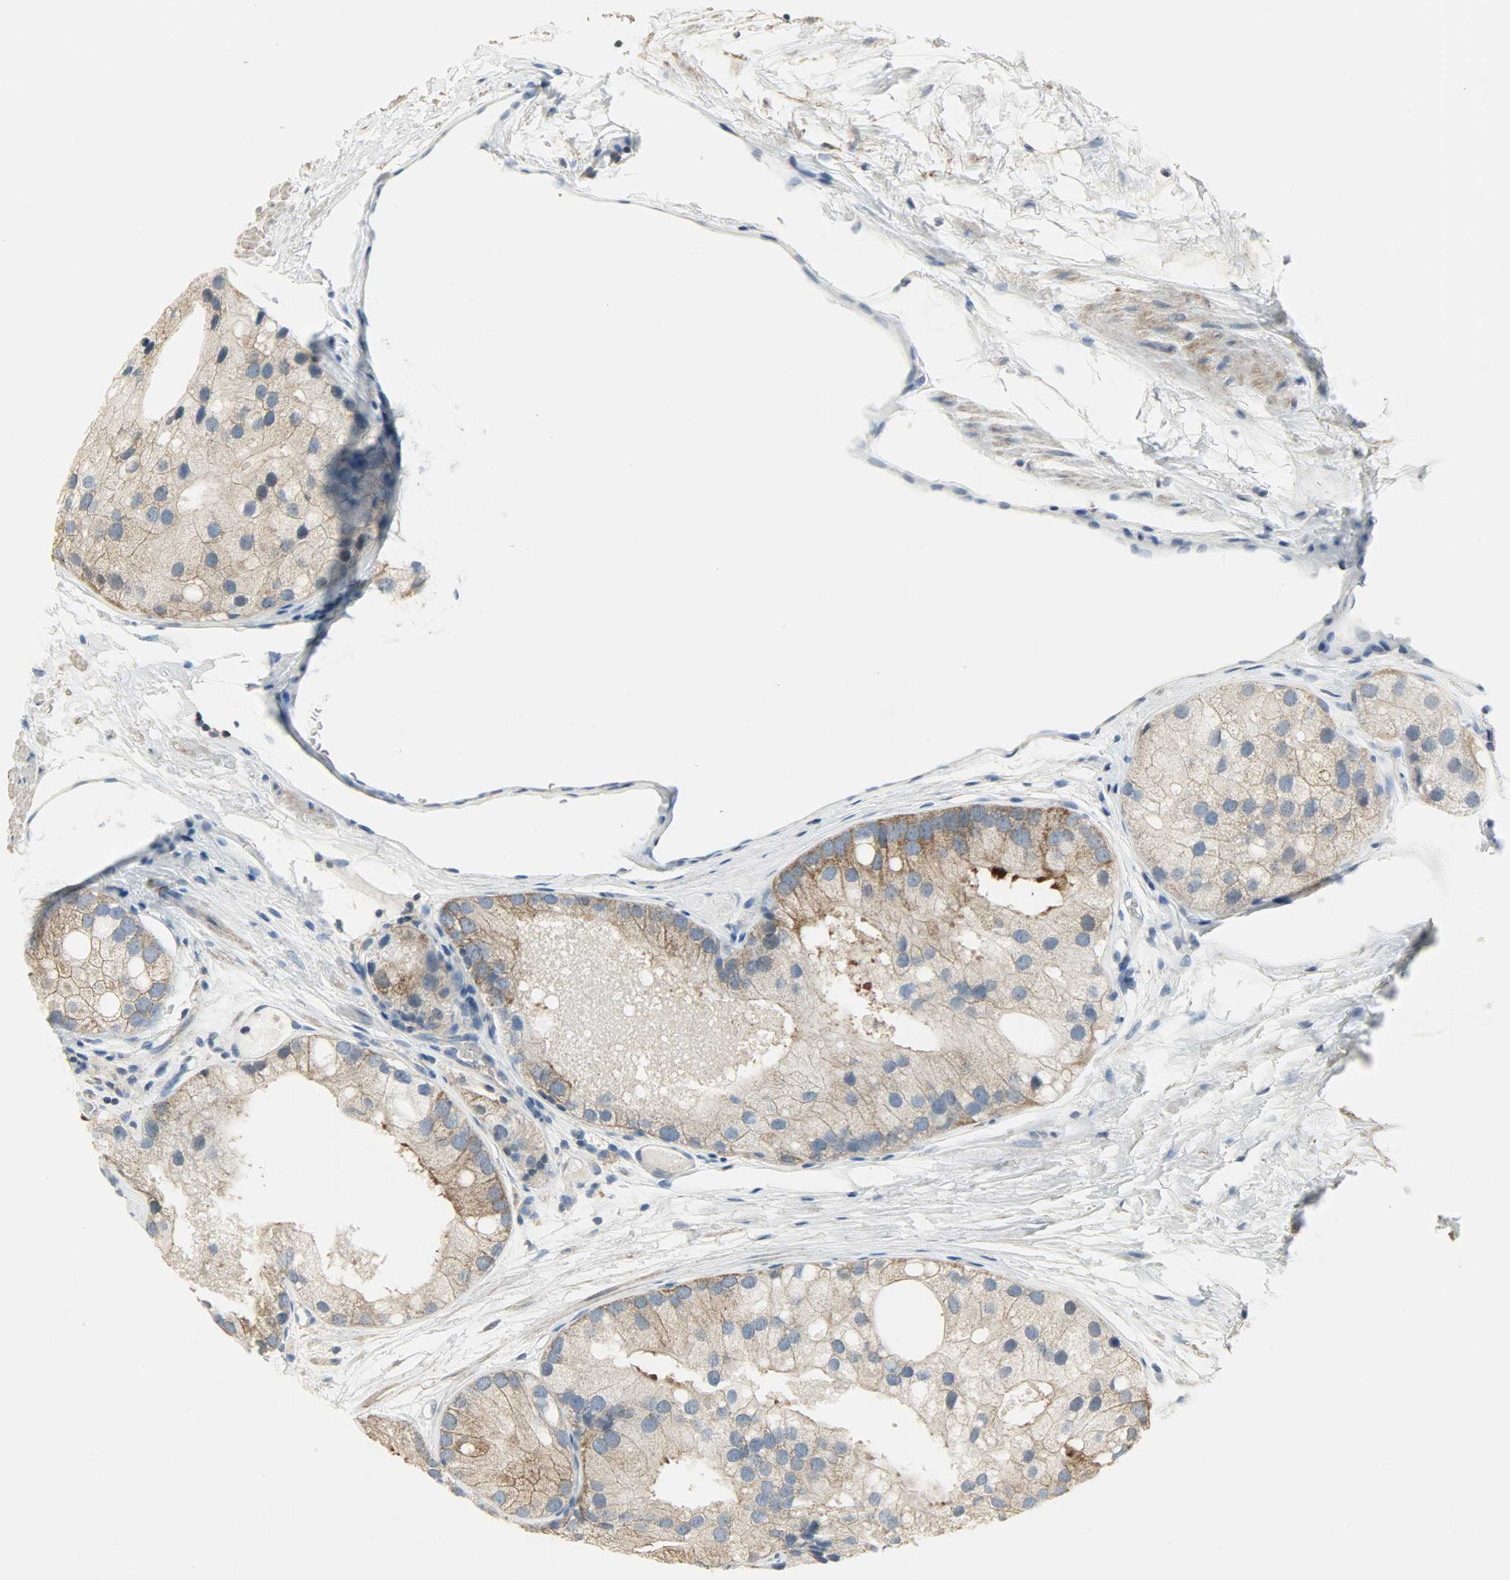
{"staining": {"intensity": "weak", "quantity": ">75%", "location": "cytoplasmic/membranous"}, "tissue": "prostate cancer", "cell_type": "Tumor cells", "image_type": "cancer", "snomed": [{"axis": "morphology", "description": "Adenocarcinoma, Low grade"}, {"axis": "topography", "description": "Prostate"}], "caption": "Immunohistochemical staining of prostate cancer reveals low levels of weak cytoplasmic/membranous protein positivity in approximately >75% of tumor cells. (Brightfield microscopy of DAB IHC at high magnification).", "gene": "DNAJA4", "patient": {"sex": "male", "age": 69}}